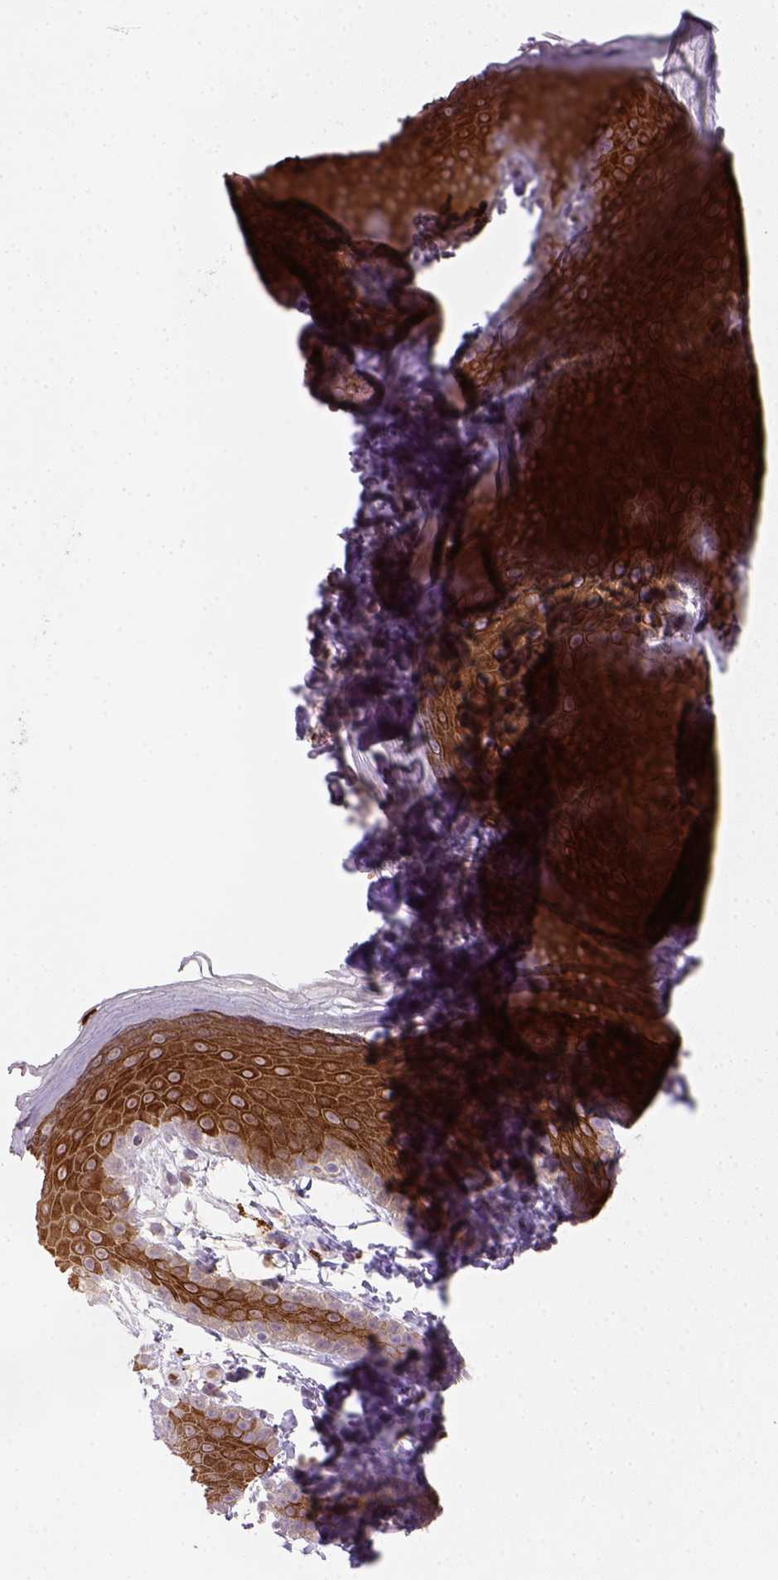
{"staining": {"intensity": "strong", "quantity": ">75%", "location": "cytoplasmic/membranous"}, "tissue": "skin", "cell_type": "Epidermal cells", "image_type": "normal", "snomed": [{"axis": "morphology", "description": "Normal tissue, NOS"}, {"axis": "topography", "description": "Anal"}], "caption": "A photomicrograph showing strong cytoplasmic/membranous expression in about >75% of epidermal cells in benign skin, as visualized by brown immunohistochemical staining.", "gene": "NUDT3", "patient": {"sex": "male", "age": 53}}